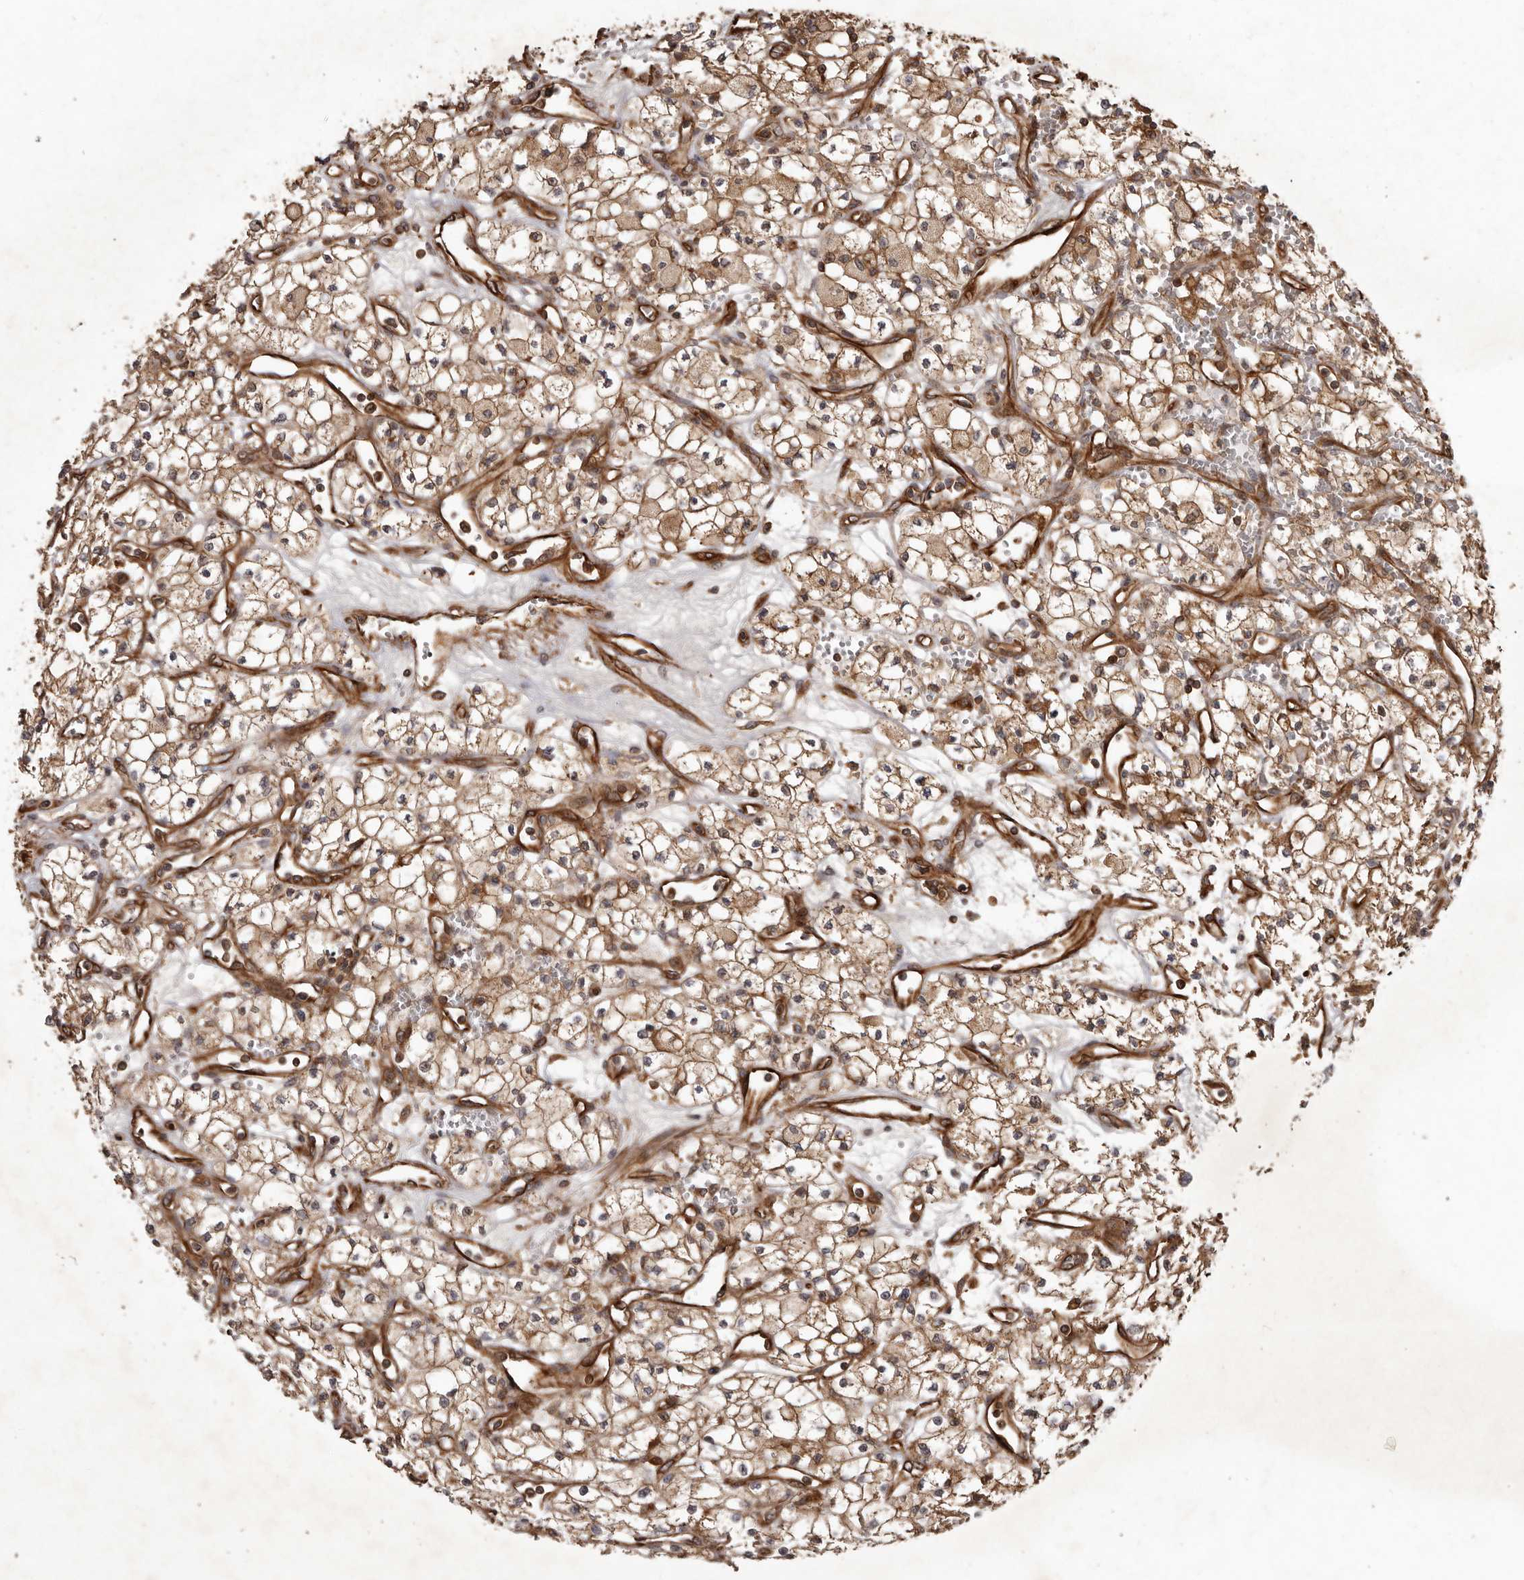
{"staining": {"intensity": "weak", "quantity": ">75%", "location": "cytoplasmic/membranous"}, "tissue": "renal cancer", "cell_type": "Tumor cells", "image_type": "cancer", "snomed": [{"axis": "morphology", "description": "Adenocarcinoma, NOS"}, {"axis": "topography", "description": "Kidney"}], "caption": "Renal adenocarcinoma stained with a brown dye shows weak cytoplasmic/membranous positive staining in about >75% of tumor cells.", "gene": "STK36", "patient": {"sex": "male", "age": 59}}